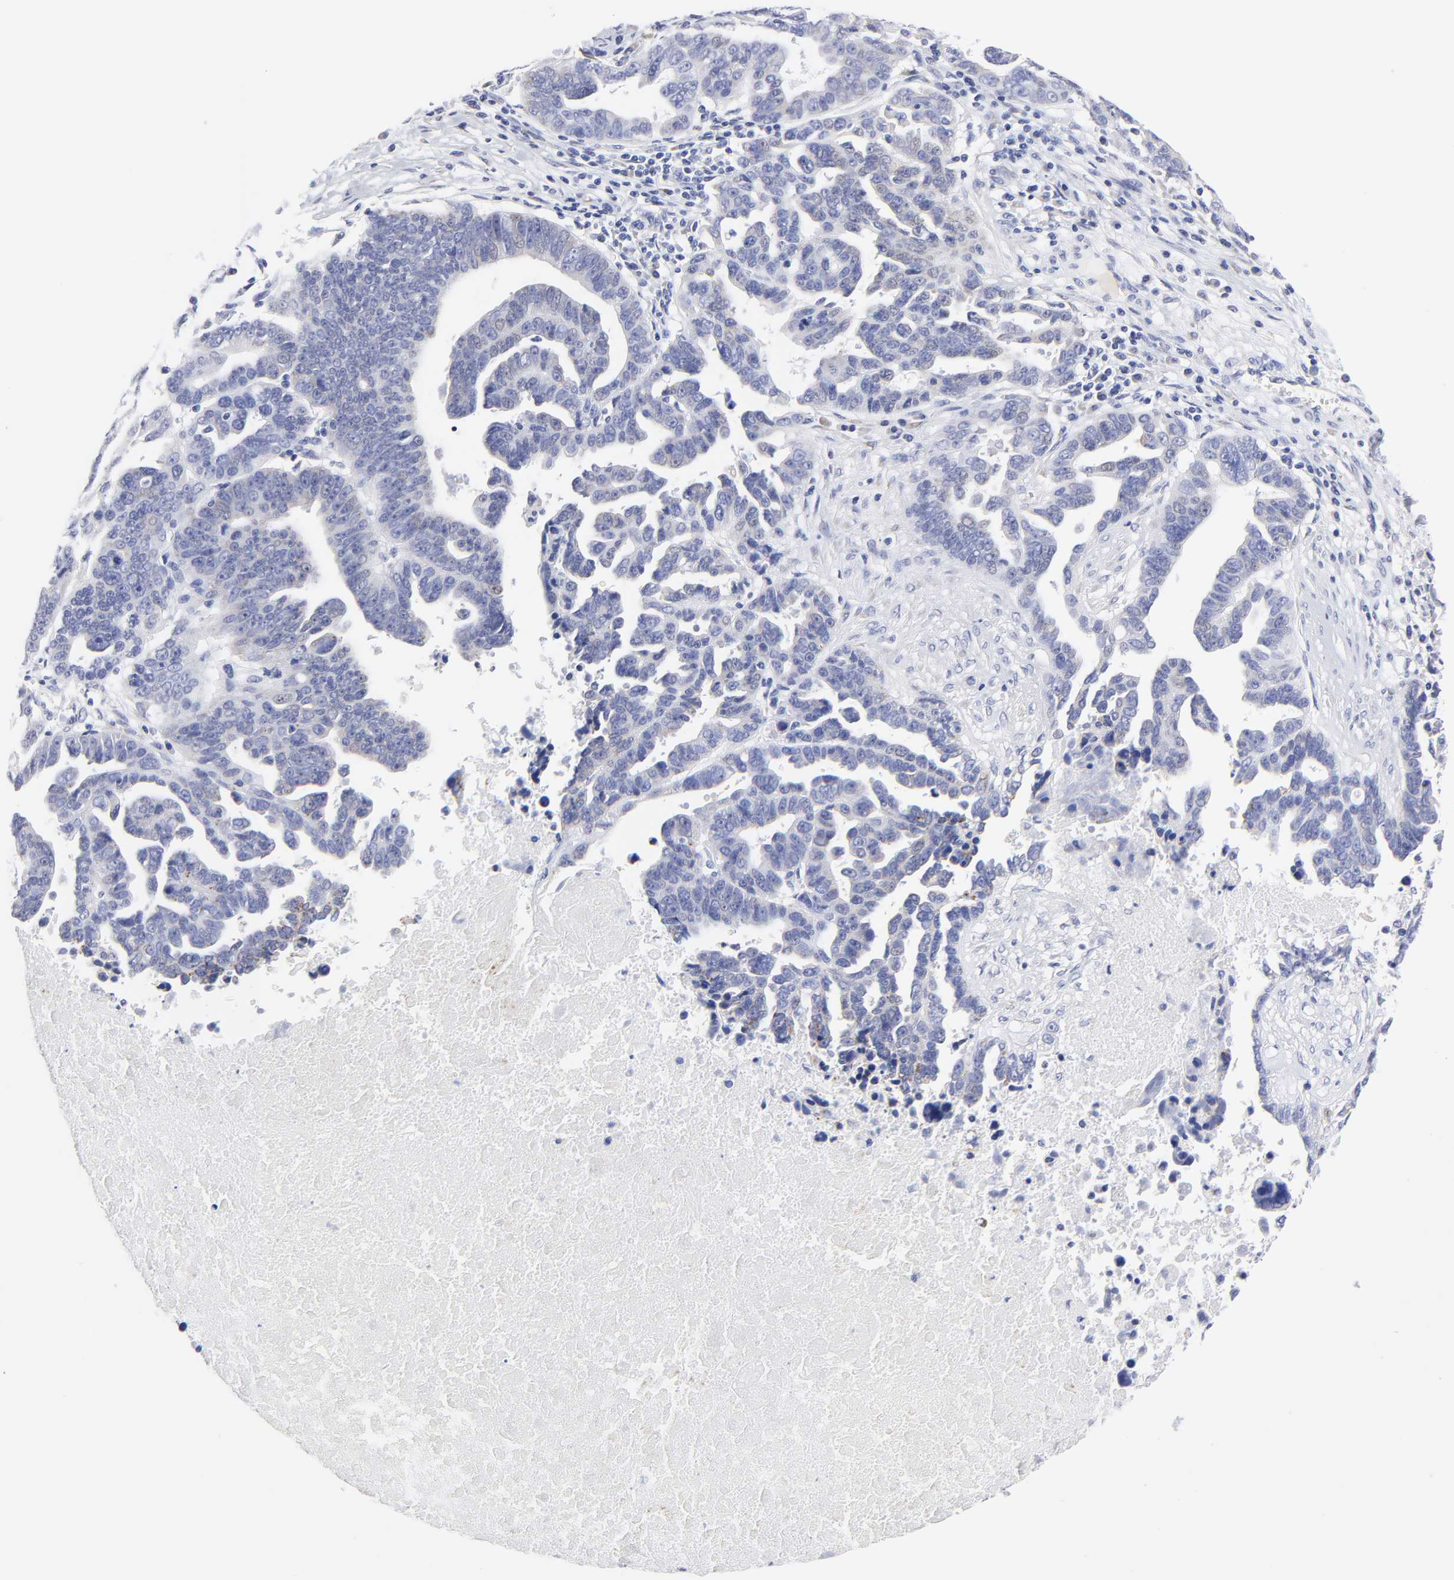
{"staining": {"intensity": "negative", "quantity": "none", "location": "none"}, "tissue": "ovarian cancer", "cell_type": "Tumor cells", "image_type": "cancer", "snomed": [{"axis": "morphology", "description": "Carcinoma, endometroid"}, {"axis": "morphology", "description": "Cystadenocarcinoma, serous, NOS"}, {"axis": "topography", "description": "Ovary"}], "caption": "IHC of ovarian cancer reveals no positivity in tumor cells.", "gene": "DUSP9", "patient": {"sex": "female", "age": 45}}